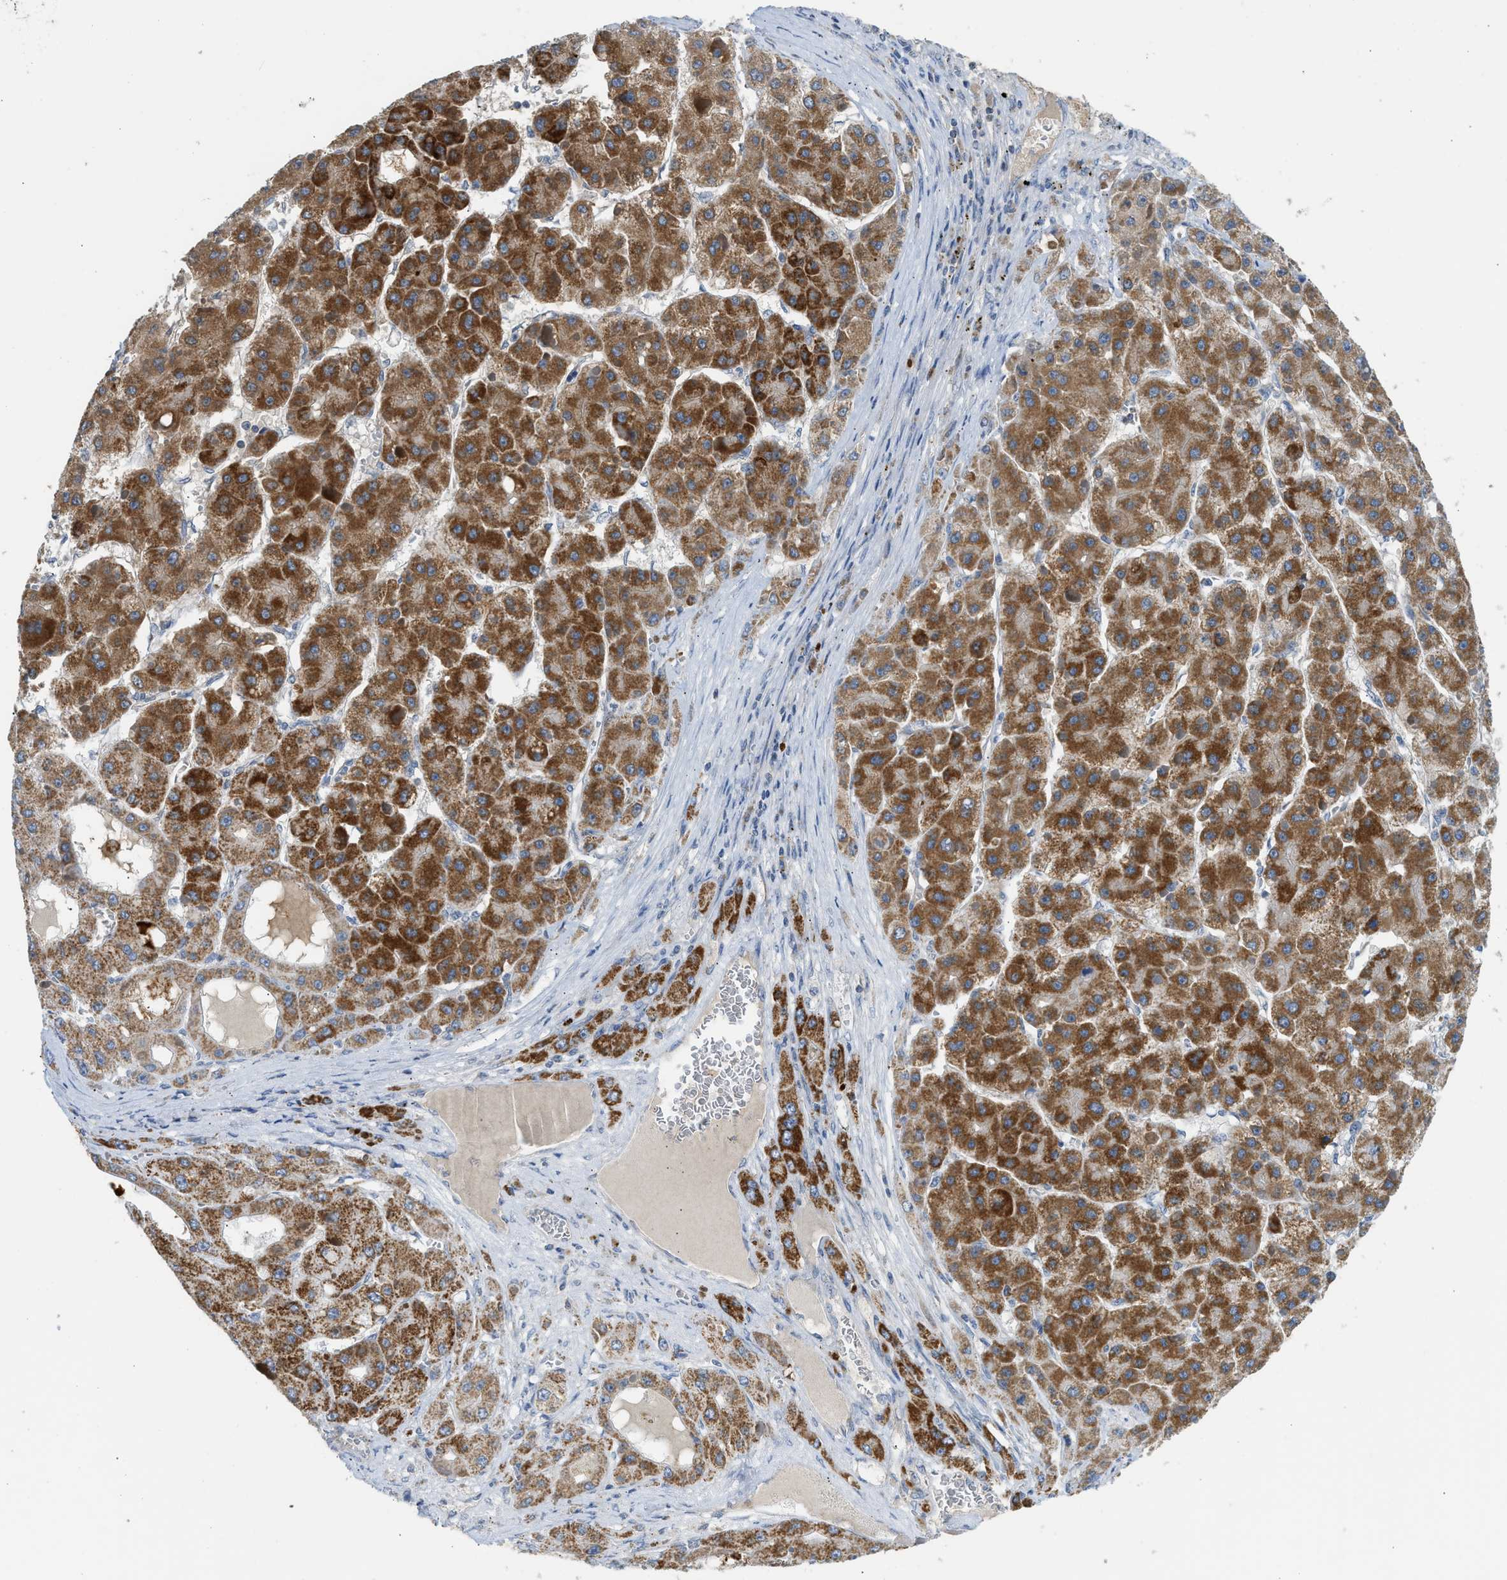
{"staining": {"intensity": "strong", "quantity": ">75%", "location": "cytoplasmic/membranous"}, "tissue": "liver cancer", "cell_type": "Tumor cells", "image_type": "cancer", "snomed": [{"axis": "morphology", "description": "Carcinoma, Hepatocellular, NOS"}, {"axis": "topography", "description": "Liver"}], "caption": "Immunohistochemical staining of human hepatocellular carcinoma (liver) exhibits high levels of strong cytoplasmic/membranous staining in about >75% of tumor cells.", "gene": "GOT2", "patient": {"sex": "female", "age": 73}}